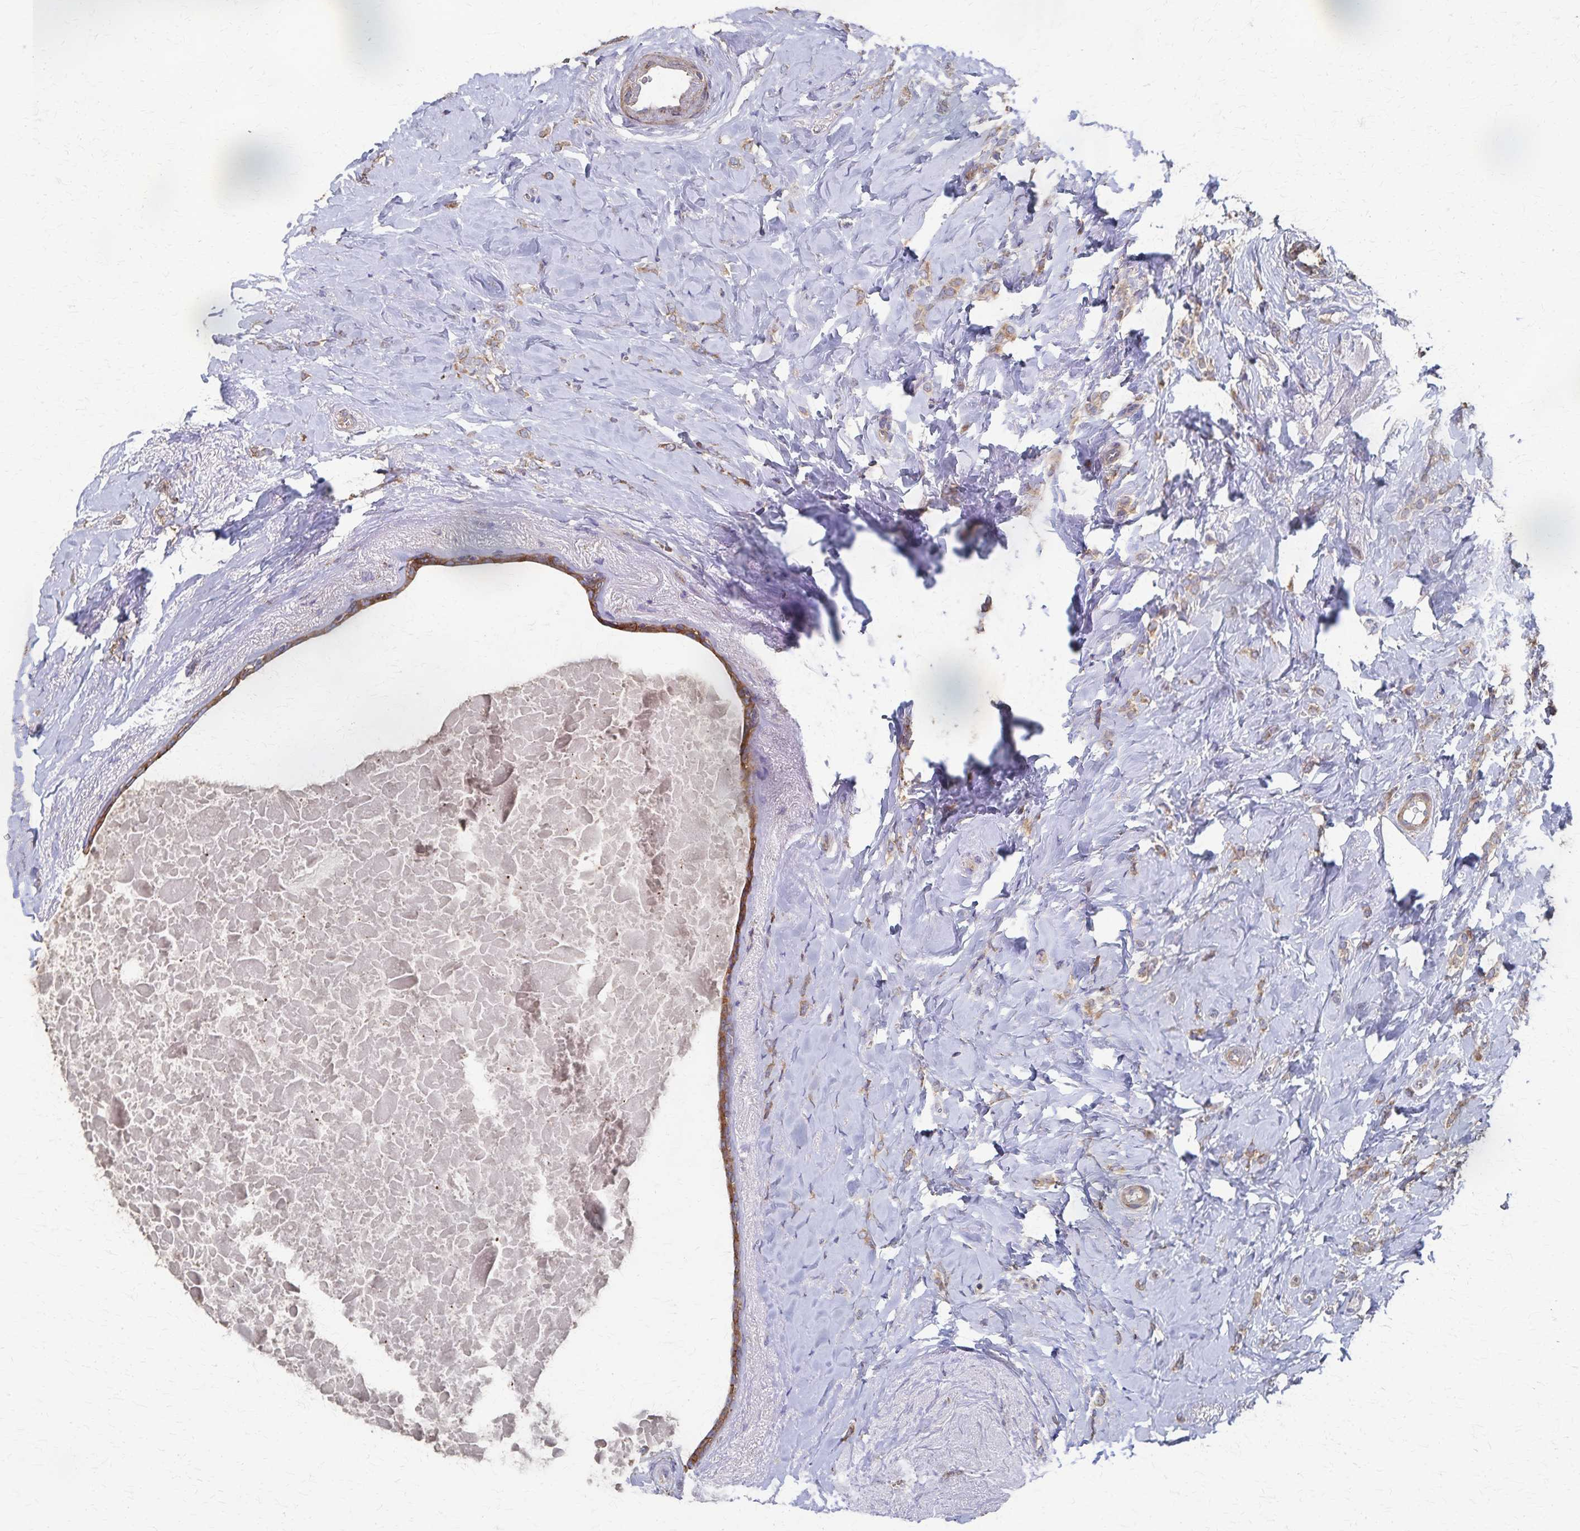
{"staining": {"intensity": "moderate", "quantity": ">75%", "location": "cytoplasmic/membranous"}, "tissue": "breast cancer", "cell_type": "Tumor cells", "image_type": "cancer", "snomed": [{"axis": "morphology", "description": "Normal tissue, NOS"}, {"axis": "morphology", "description": "Duct carcinoma"}, {"axis": "topography", "description": "Breast"}], "caption": "Moderate cytoplasmic/membranous protein expression is present in about >75% of tumor cells in breast cancer (intraductal carcinoma).", "gene": "PGAP2", "patient": {"sex": "female", "age": 77}}